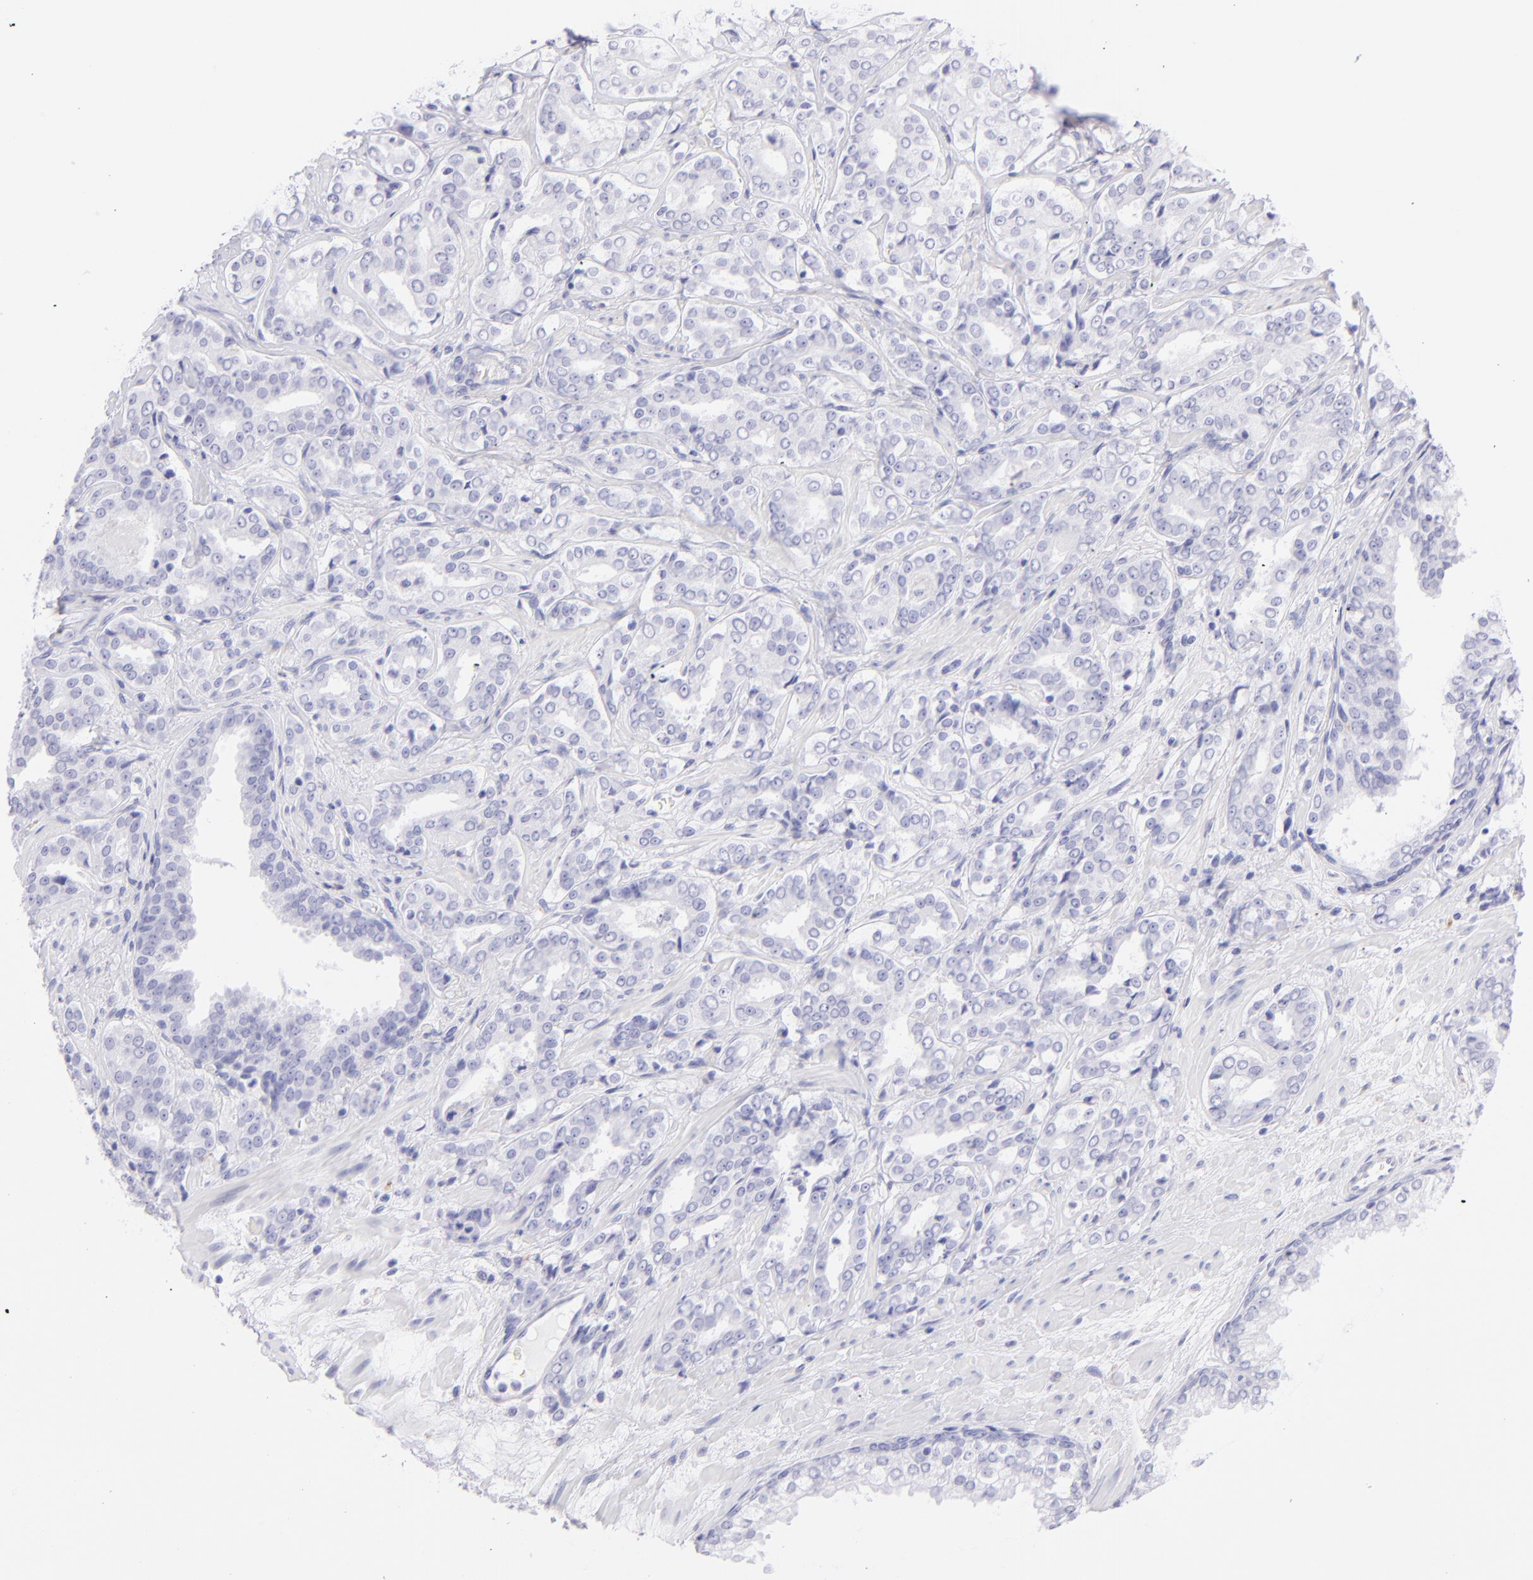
{"staining": {"intensity": "negative", "quantity": "none", "location": "none"}, "tissue": "prostate cancer", "cell_type": "Tumor cells", "image_type": "cancer", "snomed": [{"axis": "morphology", "description": "Adenocarcinoma, Medium grade"}, {"axis": "topography", "description": "Prostate"}], "caption": "Photomicrograph shows no significant protein expression in tumor cells of adenocarcinoma (medium-grade) (prostate).", "gene": "CD72", "patient": {"sex": "male", "age": 60}}